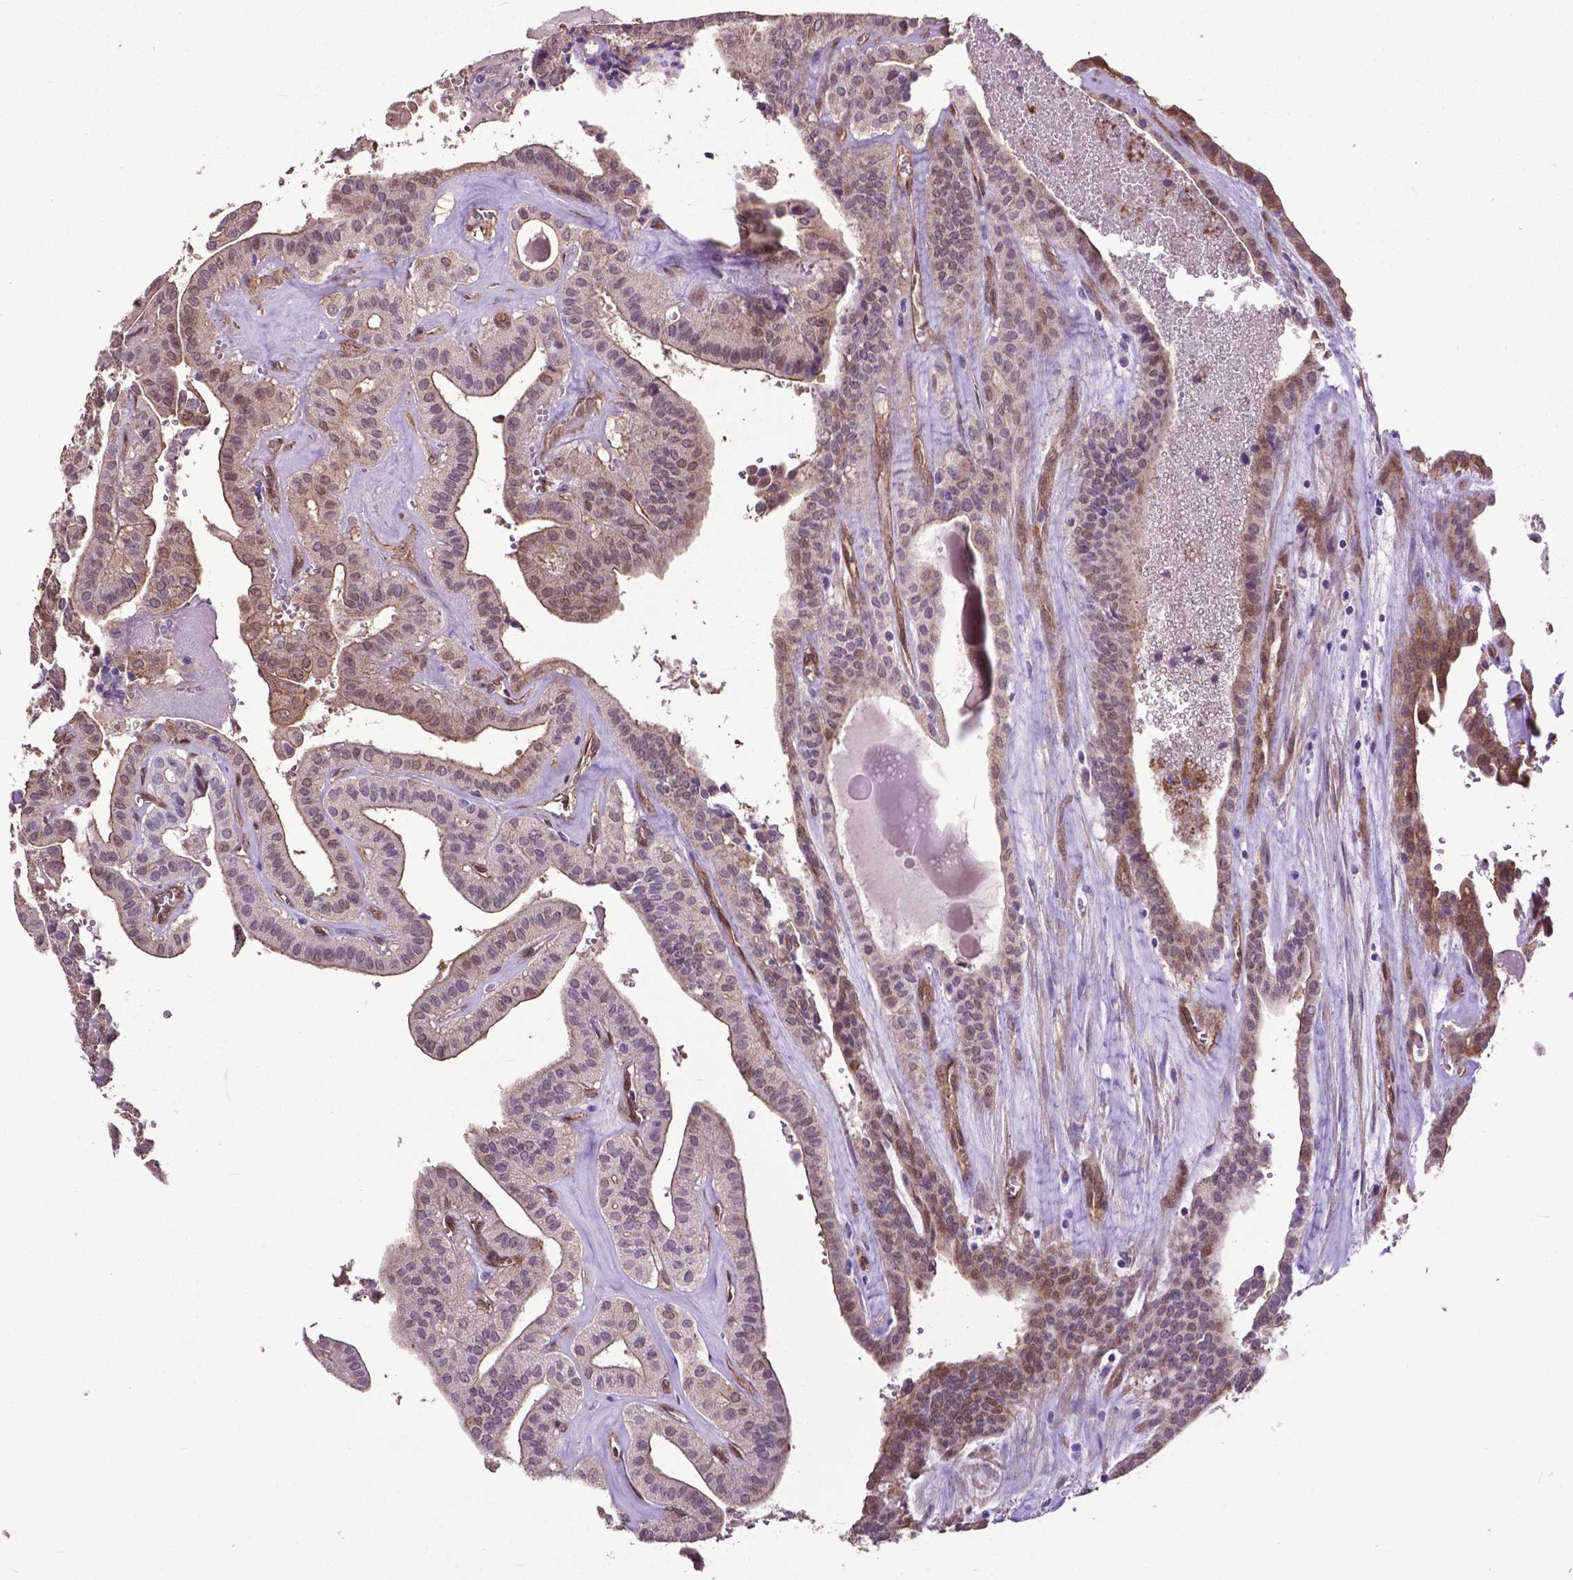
{"staining": {"intensity": "weak", "quantity": "25%-75%", "location": "cytoplasmic/membranous,nuclear"}, "tissue": "thyroid cancer", "cell_type": "Tumor cells", "image_type": "cancer", "snomed": [{"axis": "morphology", "description": "Papillary adenocarcinoma, NOS"}, {"axis": "topography", "description": "Thyroid gland"}], "caption": "This is an image of immunohistochemistry (IHC) staining of thyroid papillary adenocarcinoma, which shows weak staining in the cytoplasmic/membranous and nuclear of tumor cells.", "gene": "PDLIM1", "patient": {"sex": "male", "age": 52}}